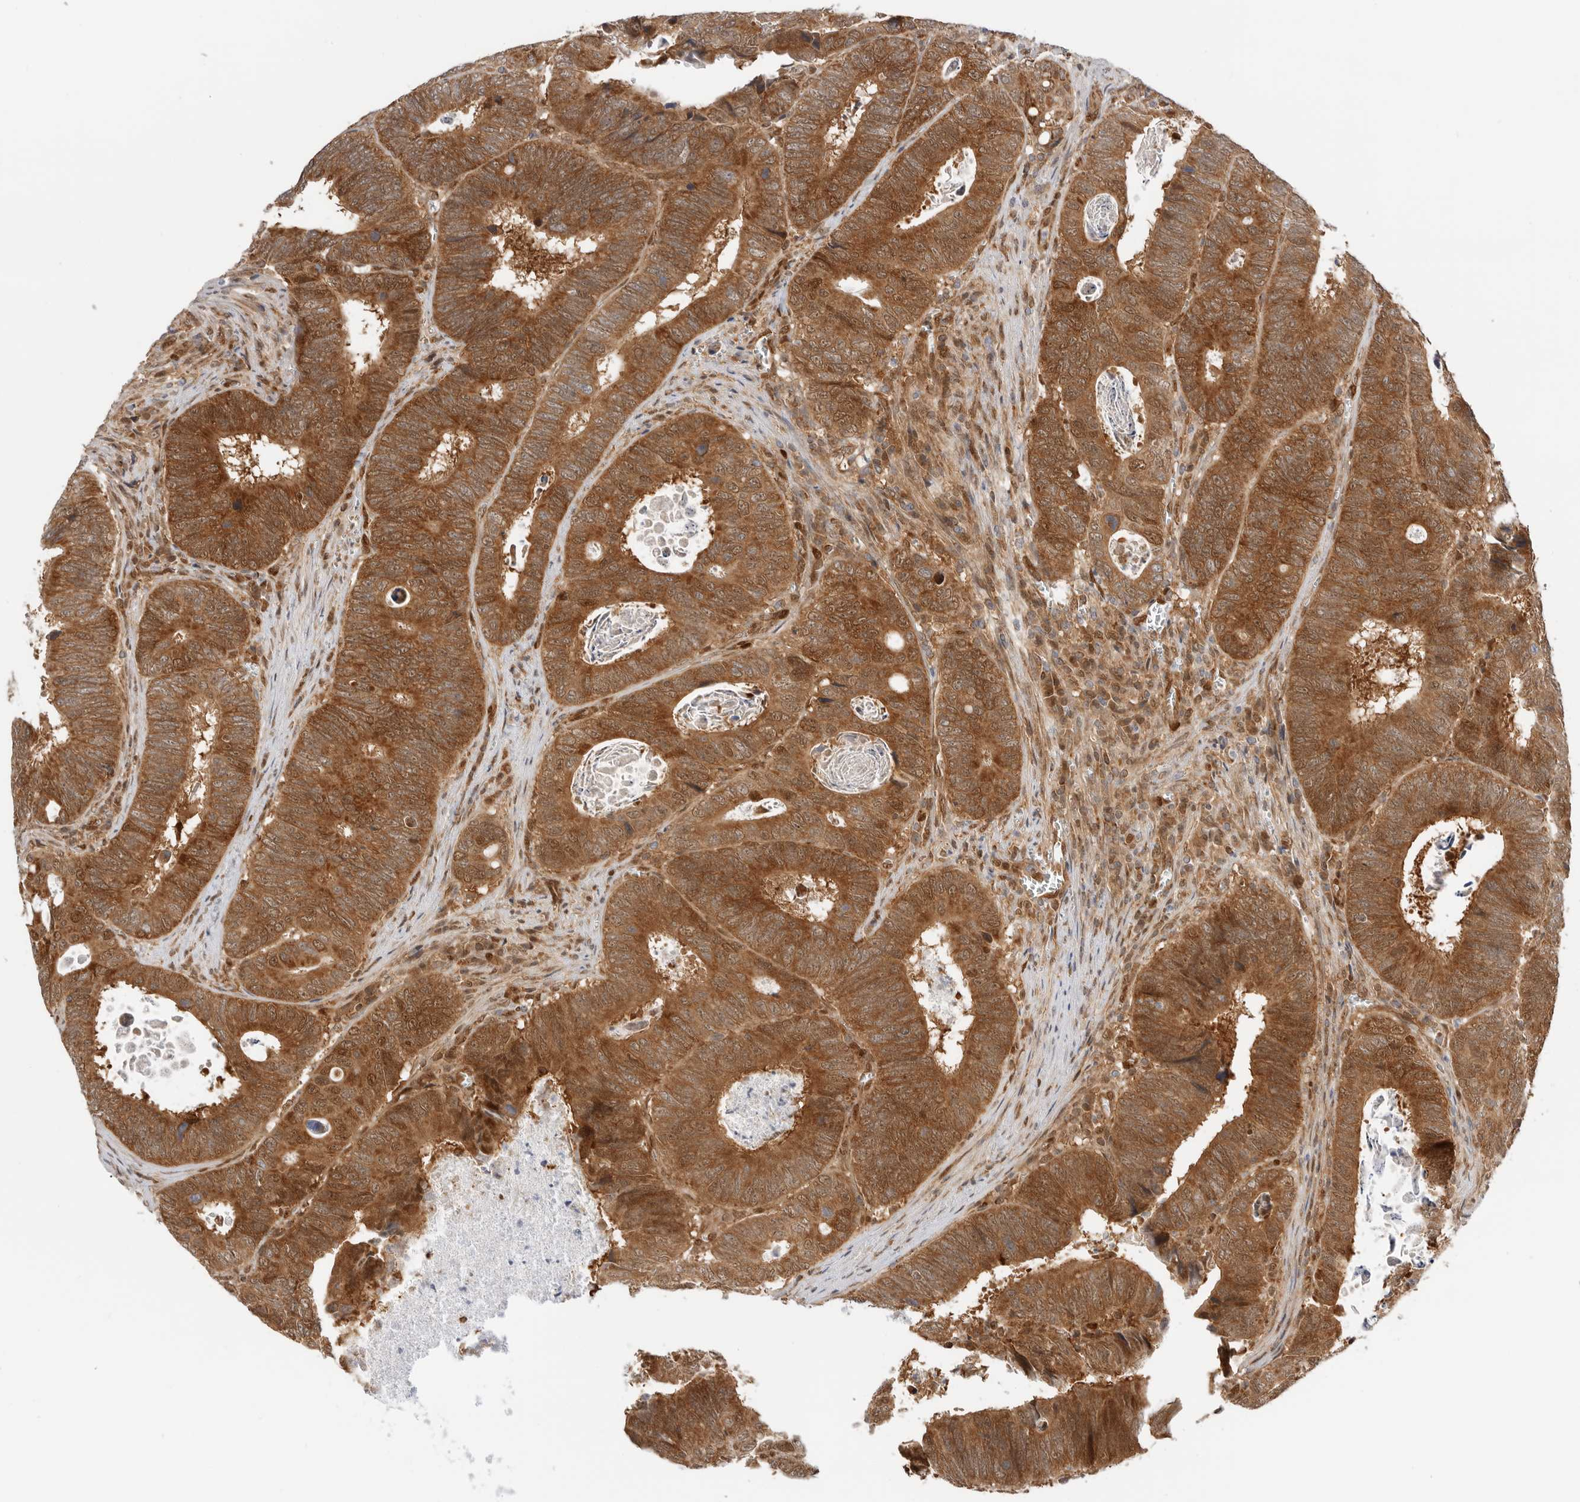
{"staining": {"intensity": "moderate", "quantity": ">75%", "location": "cytoplasmic/membranous,nuclear"}, "tissue": "colorectal cancer", "cell_type": "Tumor cells", "image_type": "cancer", "snomed": [{"axis": "morphology", "description": "Adenocarcinoma, NOS"}, {"axis": "topography", "description": "Colon"}], "caption": "Colorectal cancer tissue shows moderate cytoplasmic/membranous and nuclear expression in approximately >75% of tumor cells, visualized by immunohistochemistry. The protein of interest is shown in brown color, while the nuclei are stained blue.", "gene": "DCAF8", "patient": {"sex": "male", "age": 72}}